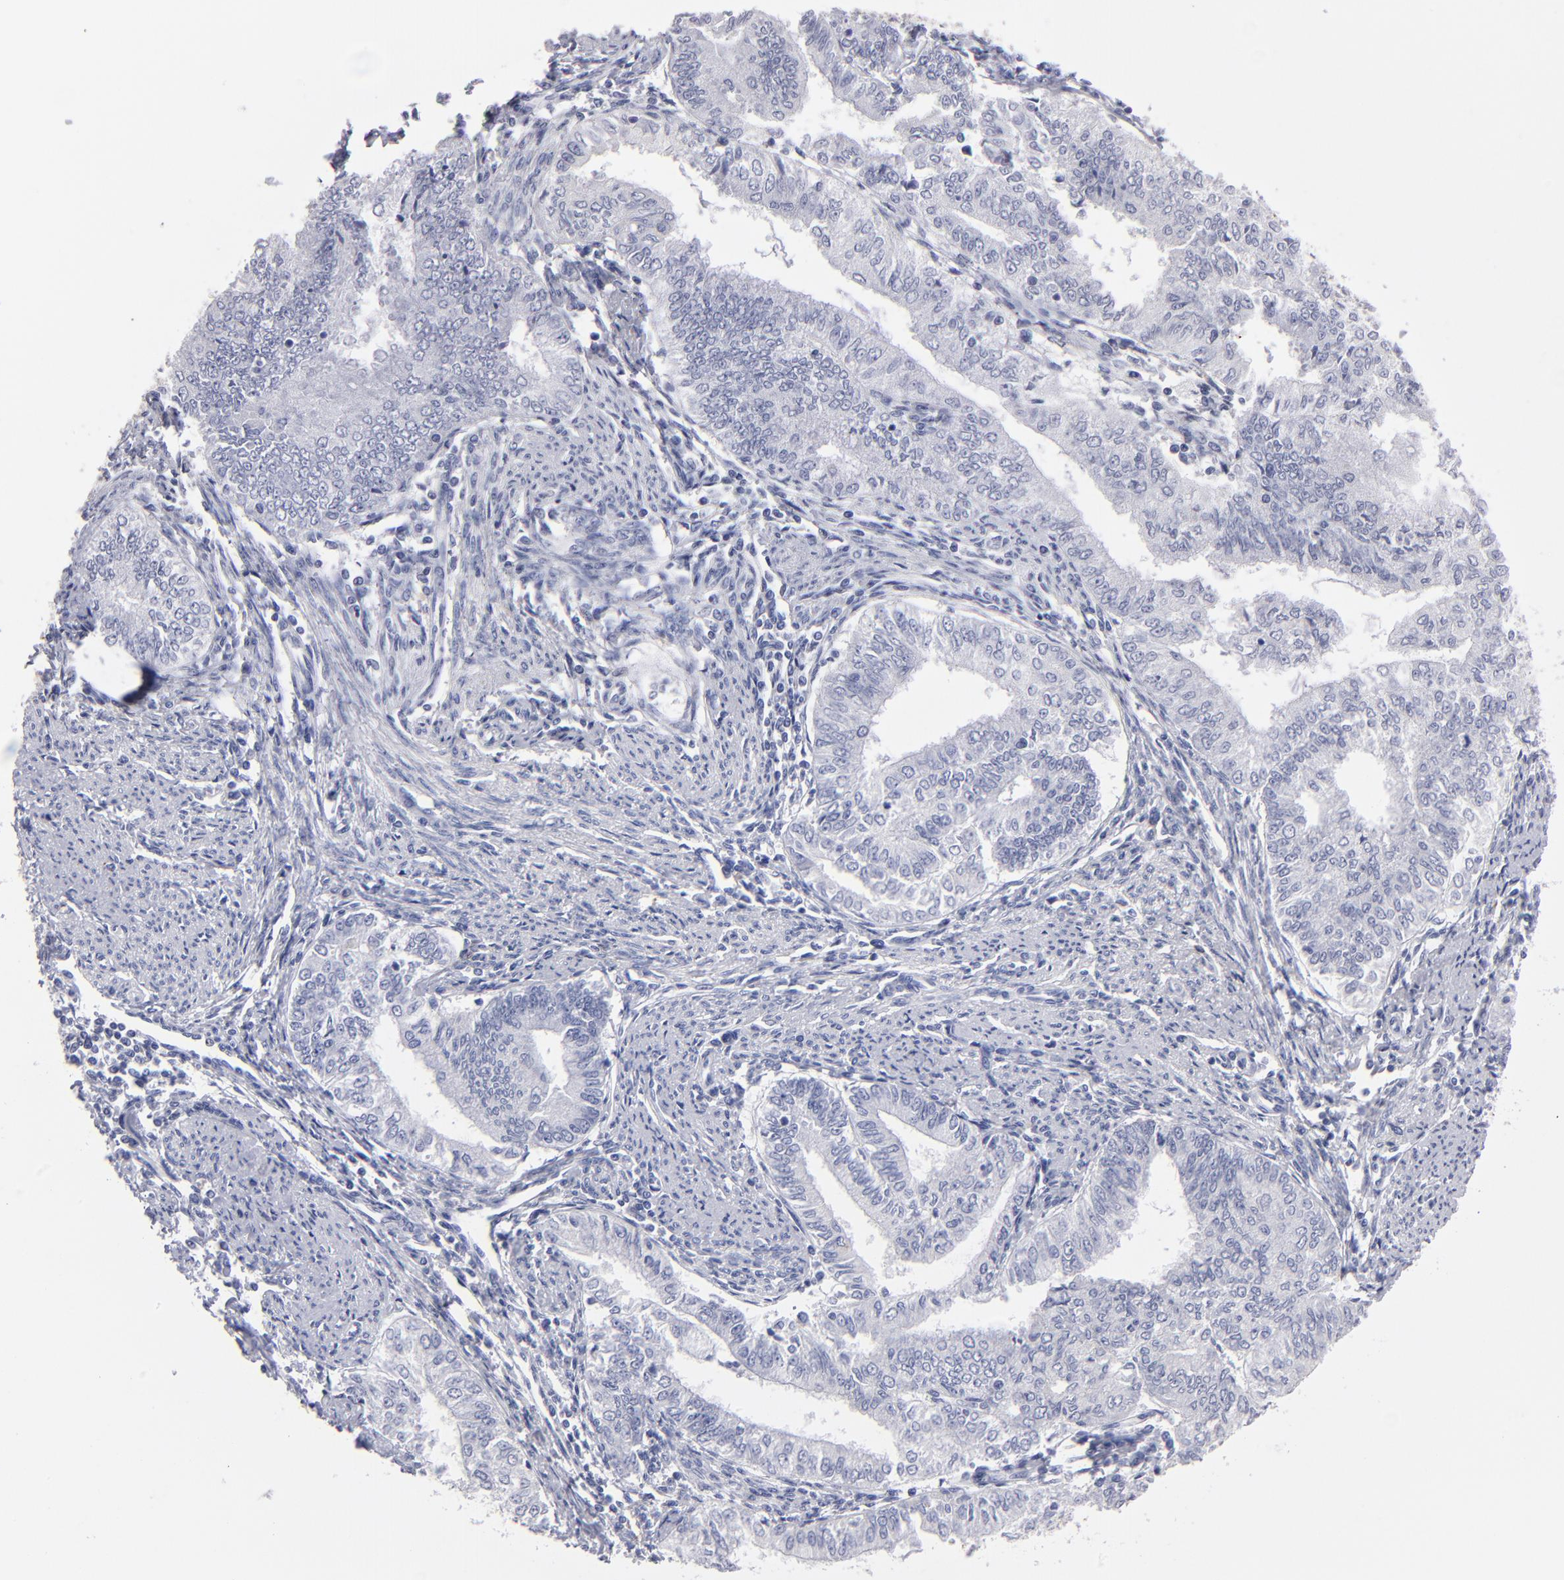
{"staining": {"intensity": "negative", "quantity": "none", "location": "none"}, "tissue": "endometrial cancer", "cell_type": "Tumor cells", "image_type": "cancer", "snomed": [{"axis": "morphology", "description": "Adenocarcinoma, NOS"}, {"axis": "topography", "description": "Endometrium"}], "caption": "High power microscopy image of an IHC image of endometrial cancer, revealing no significant expression in tumor cells. (Immunohistochemistry (ihc), brightfield microscopy, high magnification).", "gene": "FABP4", "patient": {"sex": "female", "age": 66}}